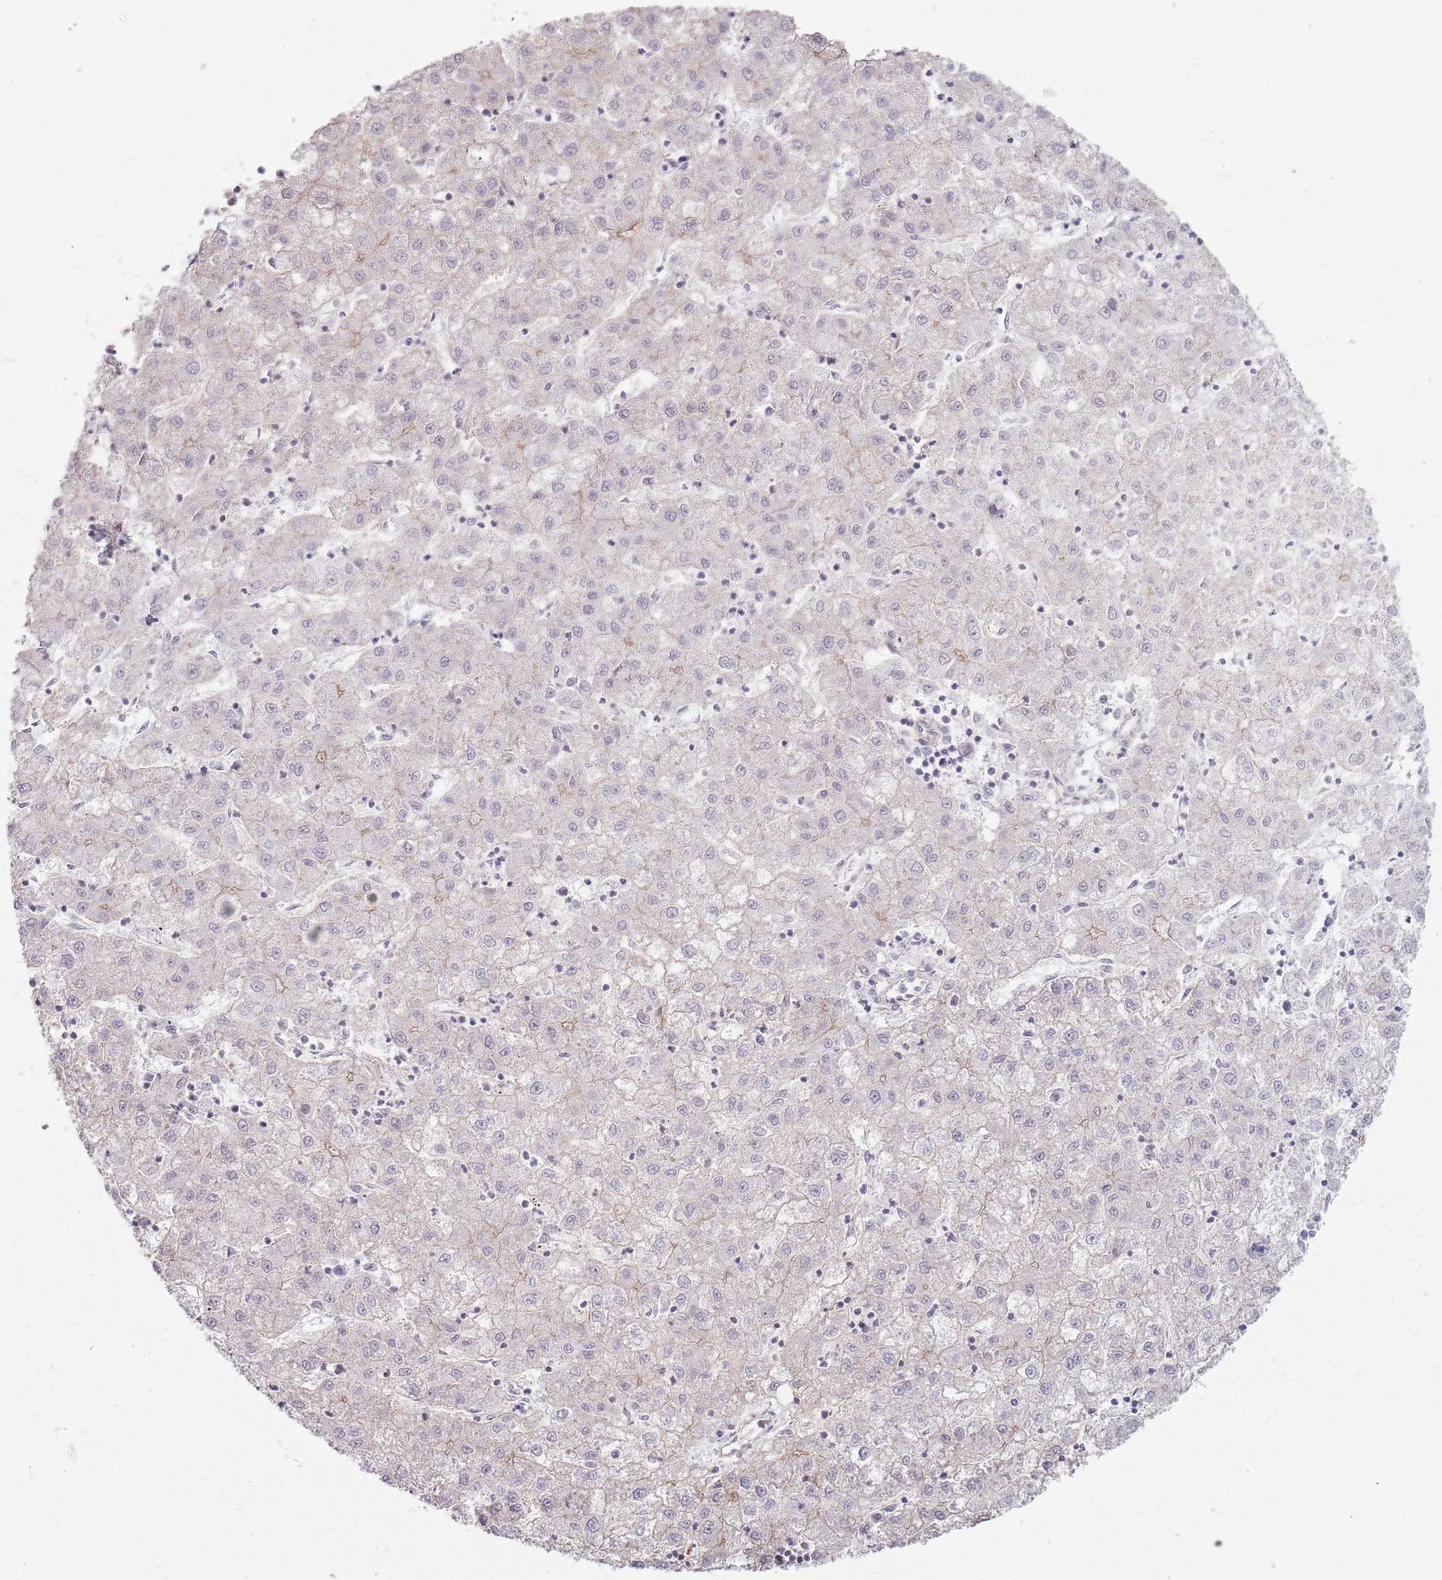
{"staining": {"intensity": "negative", "quantity": "none", "location": "none"}, "tissue": "liver cancer", "cell_type": "Tumor cells", "image_type": "cancer", "snomed": [{"axis": "morphology", "description": "Carcinoma, Hepatocellular, NOS"}, {"axis": "topography", "description": "Liver"}], "caption": "IHC of human liver cancer (hepatocellular carcinoma) shows no staining in tumor cells. (IHC, brightfield microscopy, high magnification).", "gene": "KCNA5", "patient": {"sex": "male", "age": 72}}